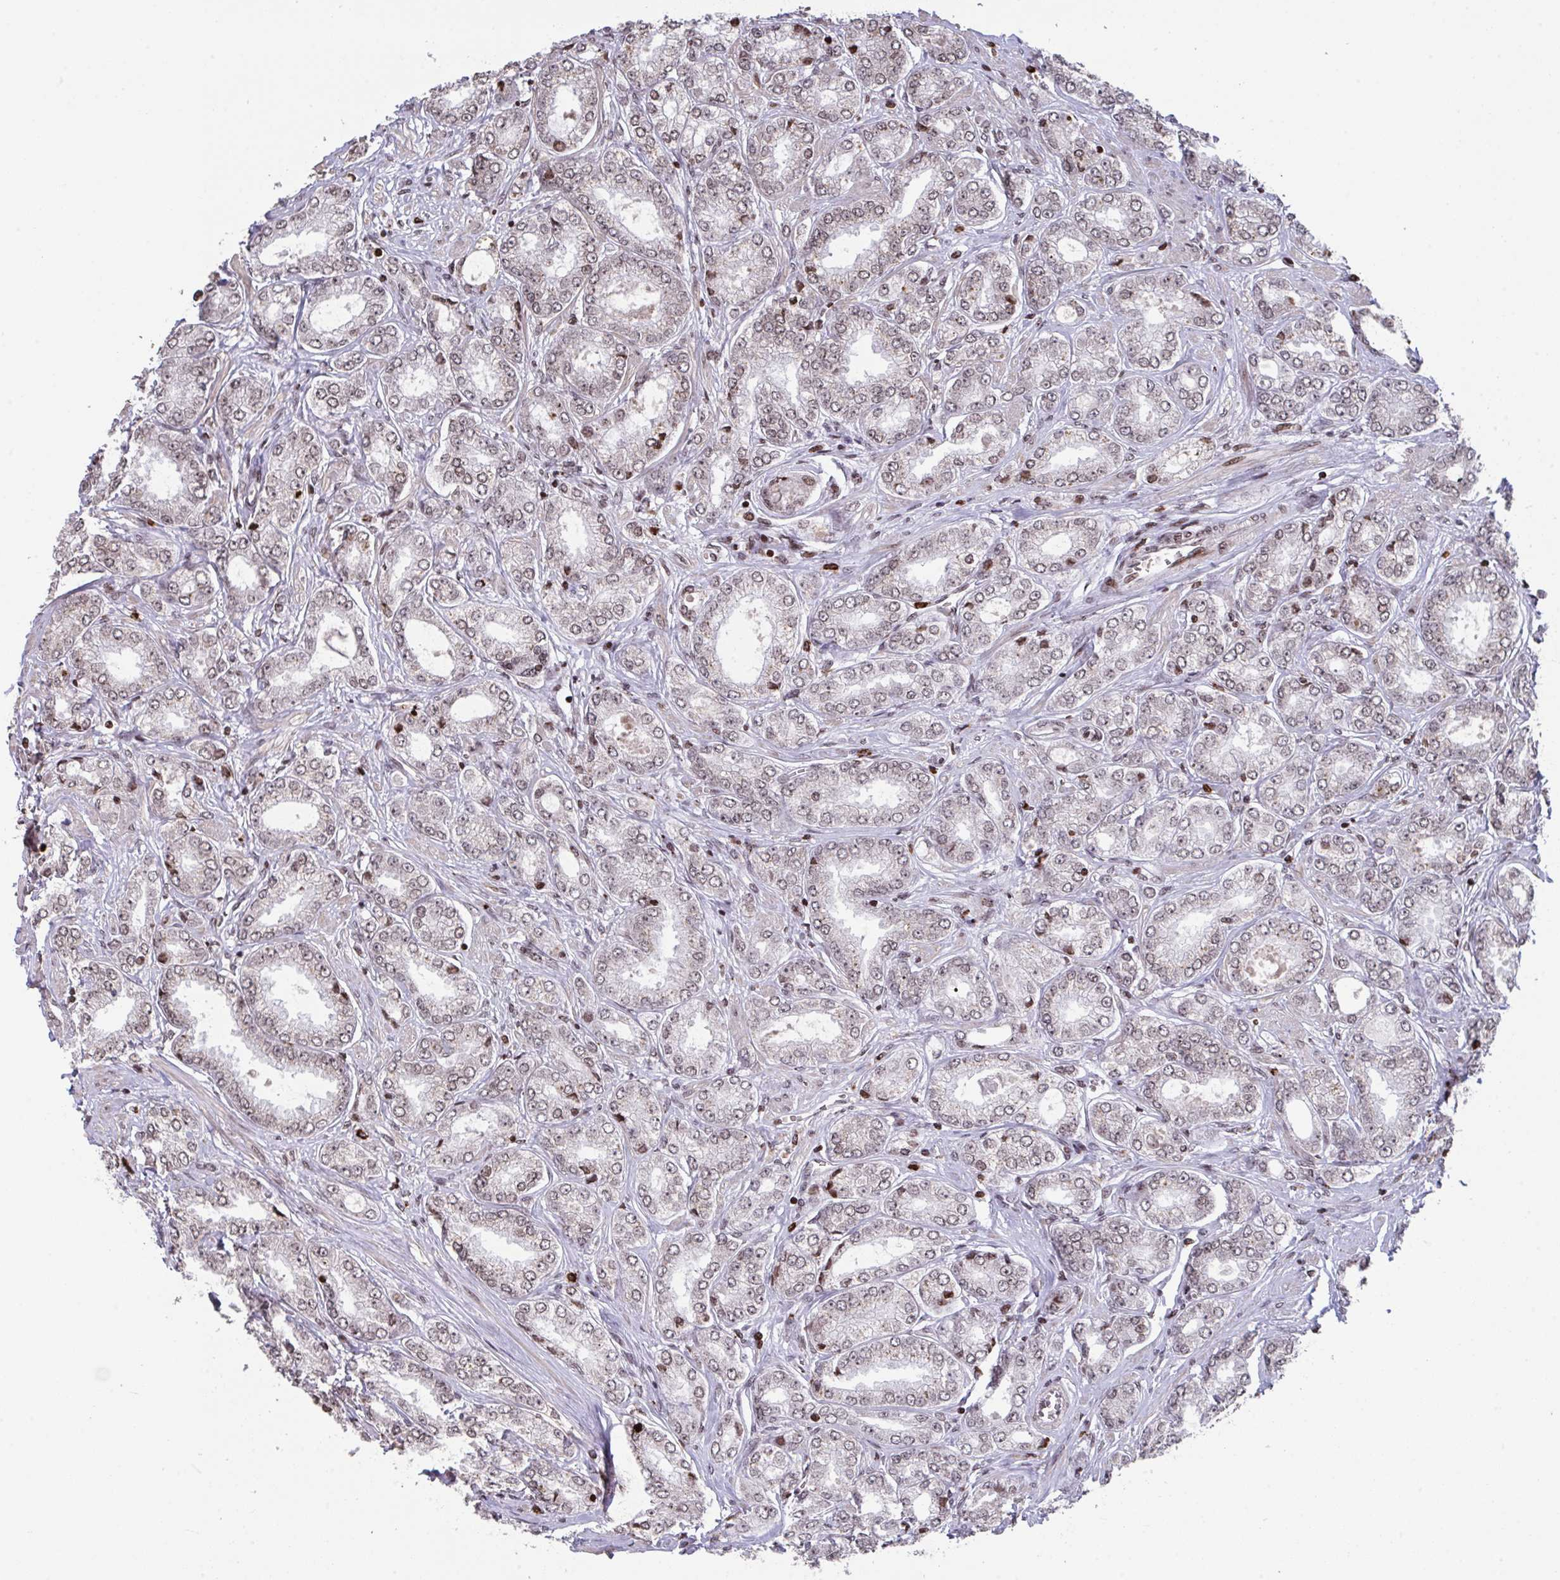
{"staining": {"intensity": "weak", "quantity": "25%-75%", "location": "nuclear"}, "tissue": "prostate cancer", "cell_type": "Tumor cells", "image_type": "cancer", "snomed": [{"axis": "morphology", "description": "Adenocarcinoma, High grade"}, {"axis": "topography", "description": "Prostate"}], "caption": "Prostate cancer stained for a protein exhibits weak nuclear positivity in tumor cells. (DAB IHC, brown staining for protein, blue staining for nuclei).", "gene": "NIP7", "patient": {"sex": "male", "age": 68}}